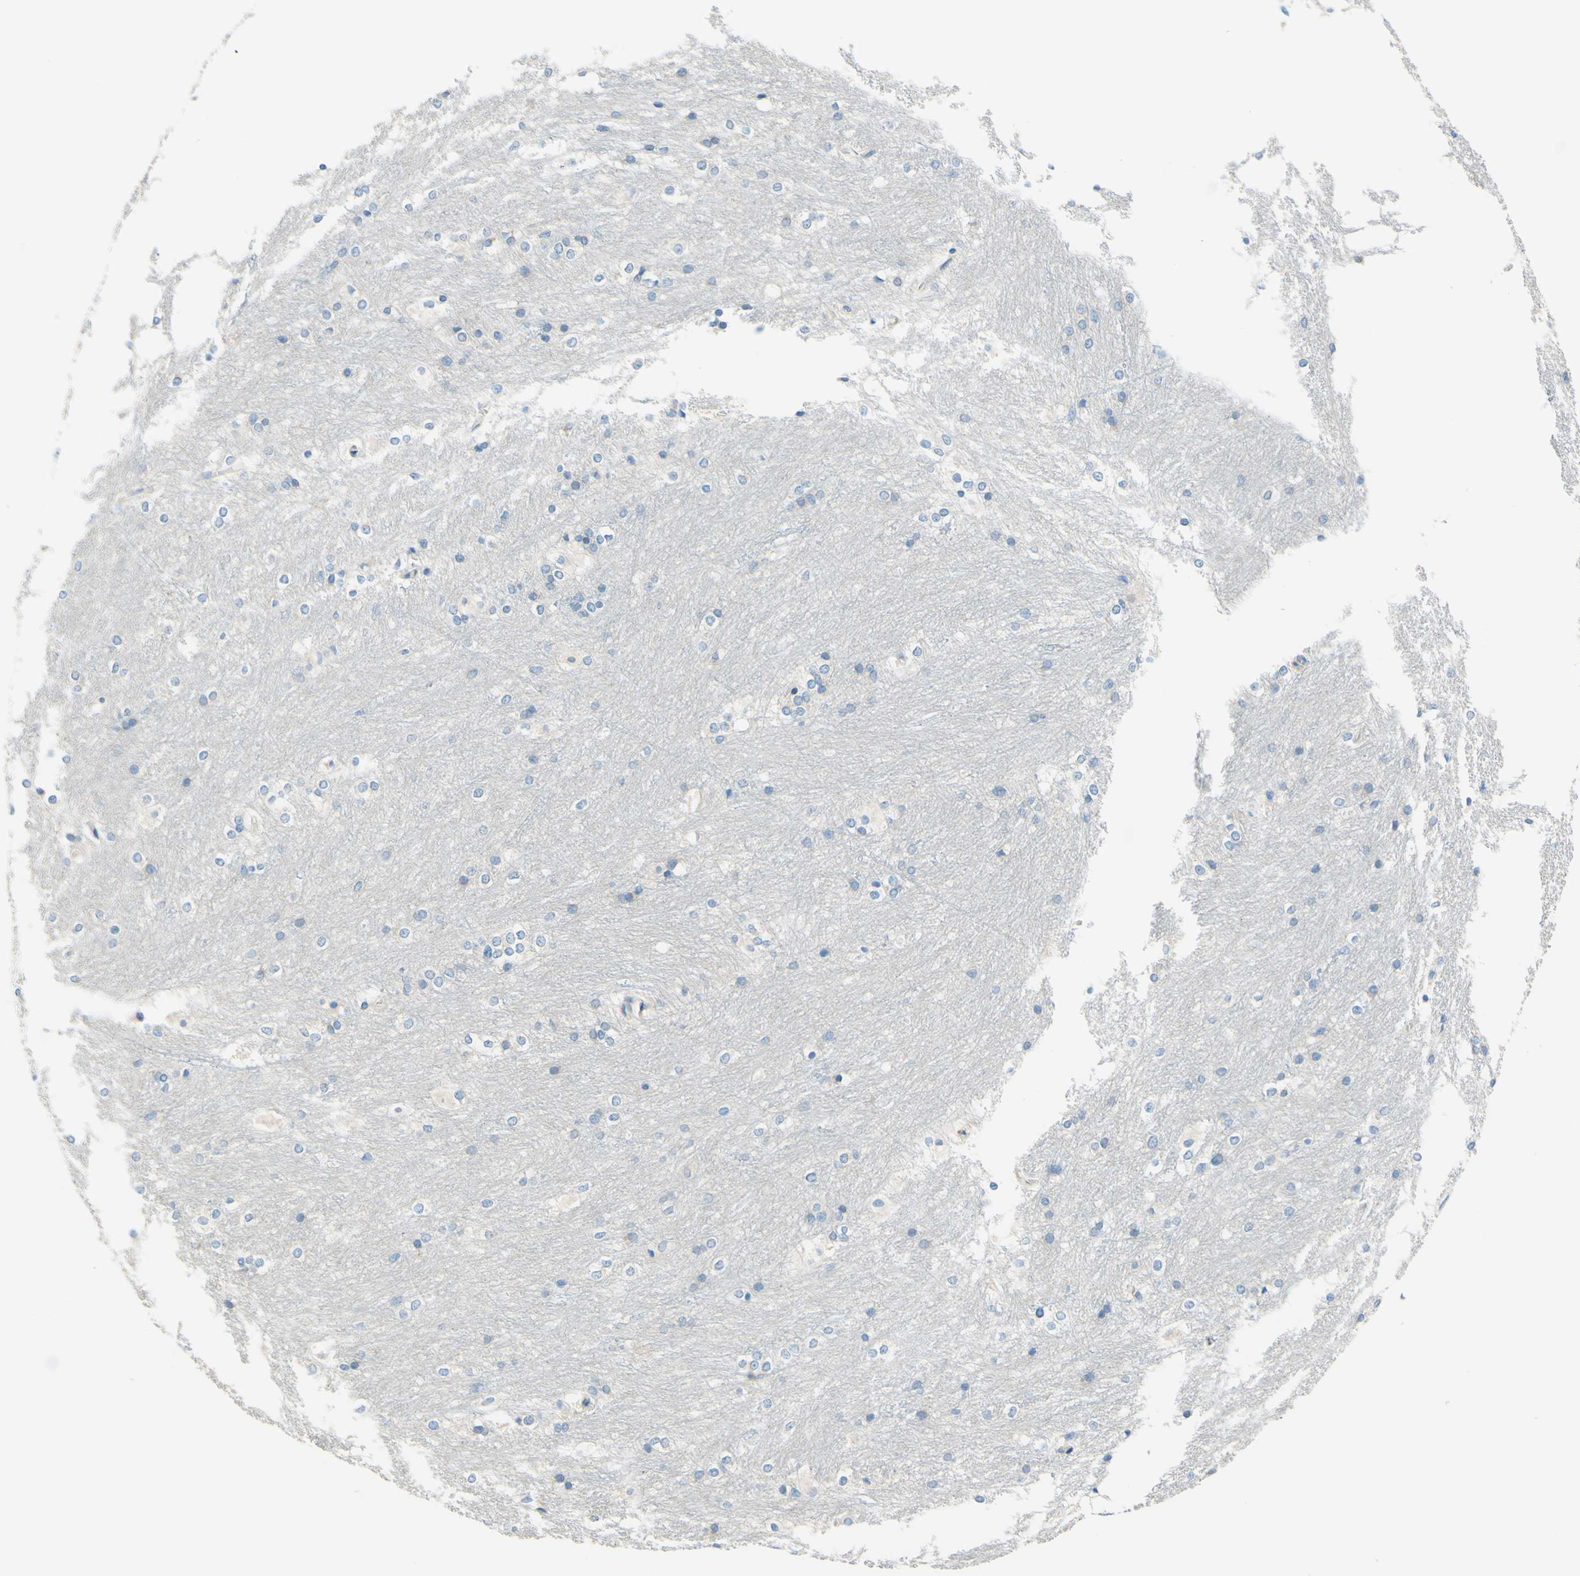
{"staining": {"intensity": "negative", "quantity": "none", "location": "none"}, "tissue": "caudate", "cell_type": "Glial cells", "image_type": "normal", "snomed": [{"axis": "morphology", "description": "Normal tissue, NOS"}, {"axis": "topography", "description": "Lateral ventricle wall"}], "caption": "Protein analysis of benign caudate exhibits no significant expression in glial cells.", "gene": "PASD1", "patient": {"sex": "female", "age": 19}}